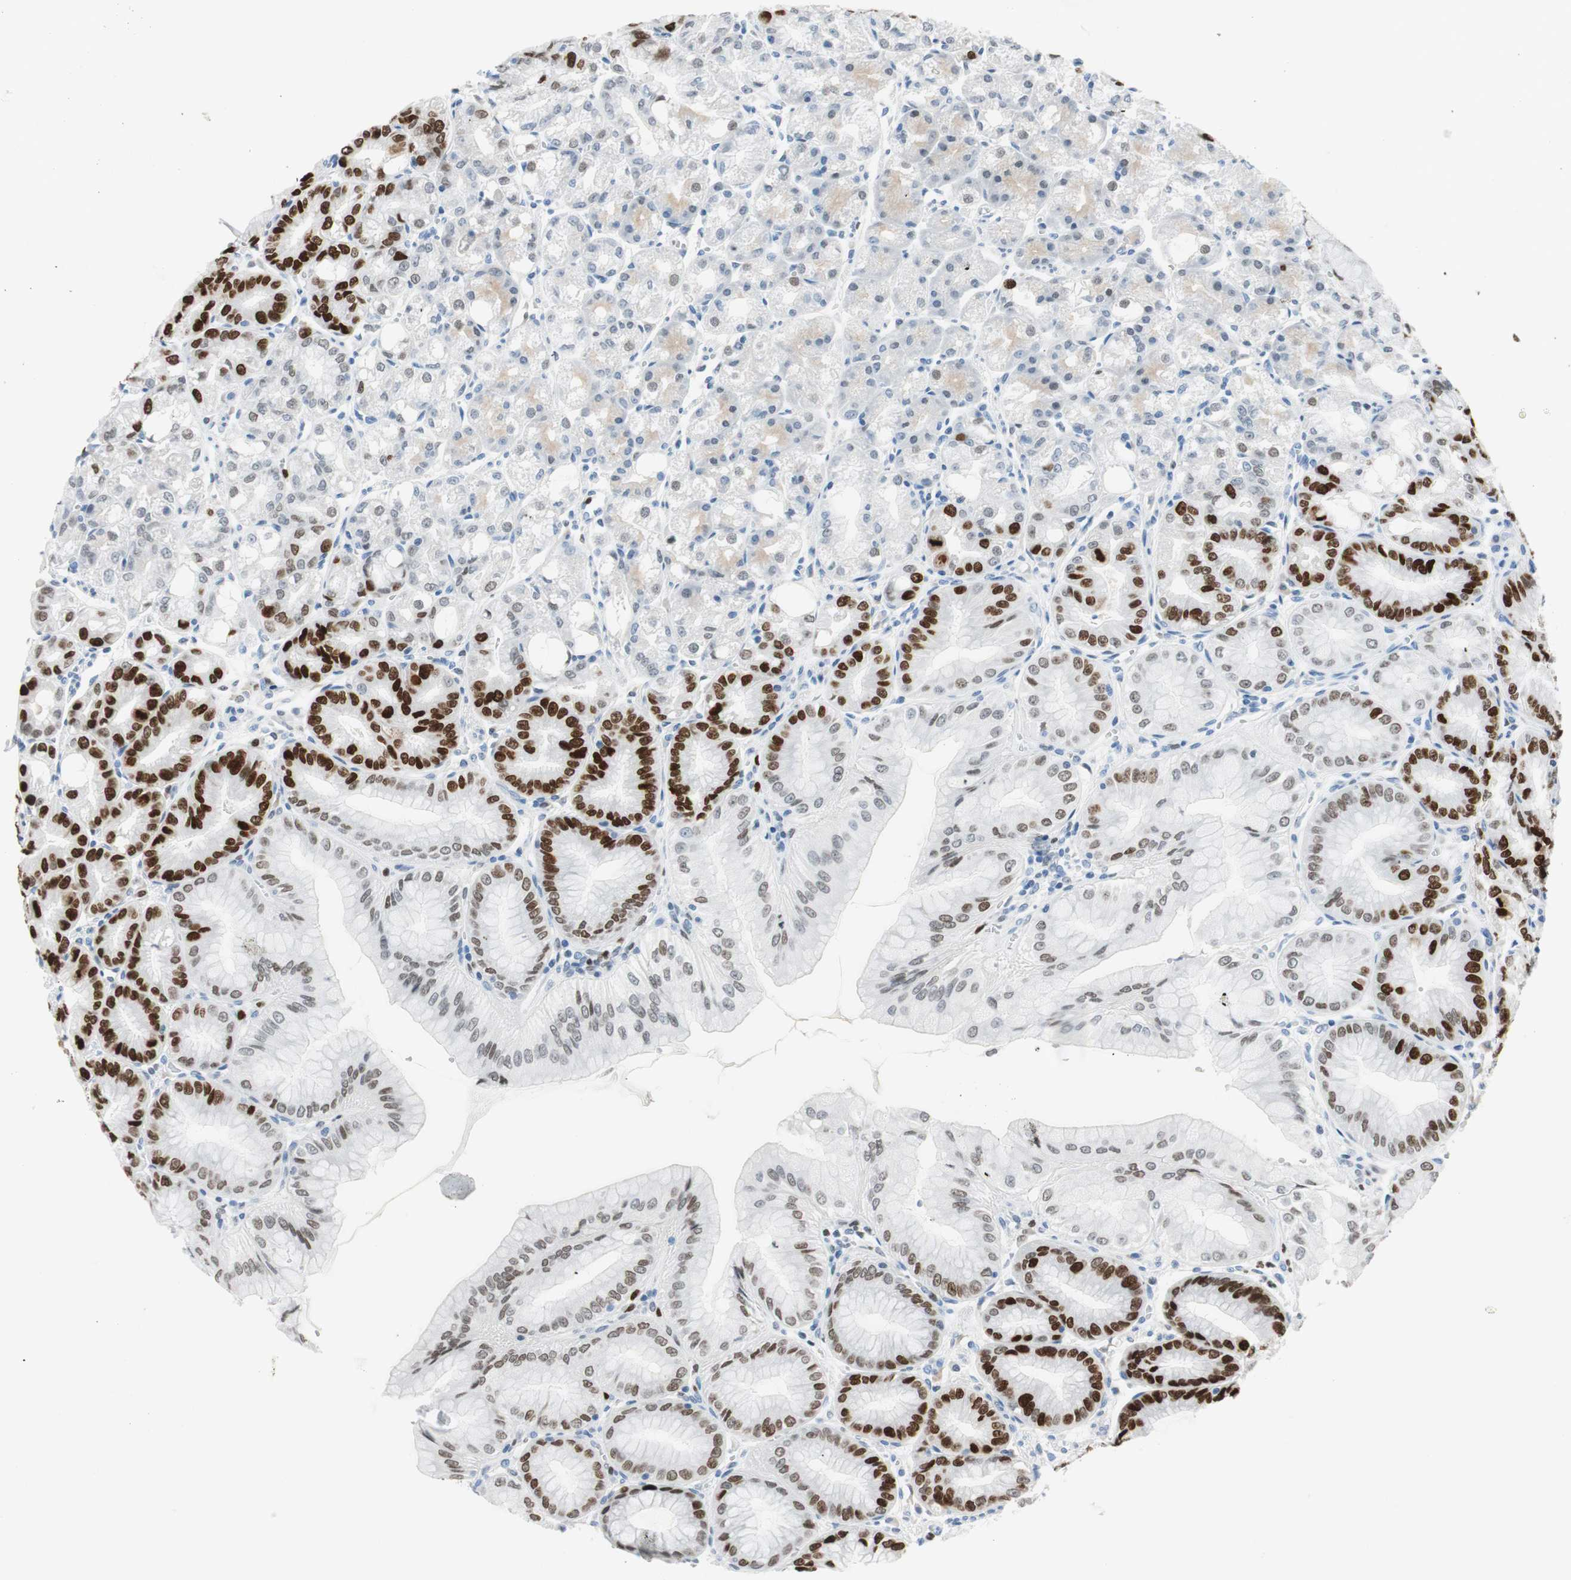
{"staining": {"intensity": "strong", "quantity": "25%-75%", "location": "nuclear"}, "tissue": "stomach", "cell_type": "Glandular cells", "image_type": "normal", "snomed": [{"axis": "morphology", "description": "Normal tissue, NOS"}, {"axis": "topography", "description": "Stomach, lower"}], "caption": "Protein staining demonstrates strong nuclear expression in approximately 25%-75% of glandular cells in normal stomach.", "gene": "EZH2", "patient": {"sex": "male", "age": 71}}